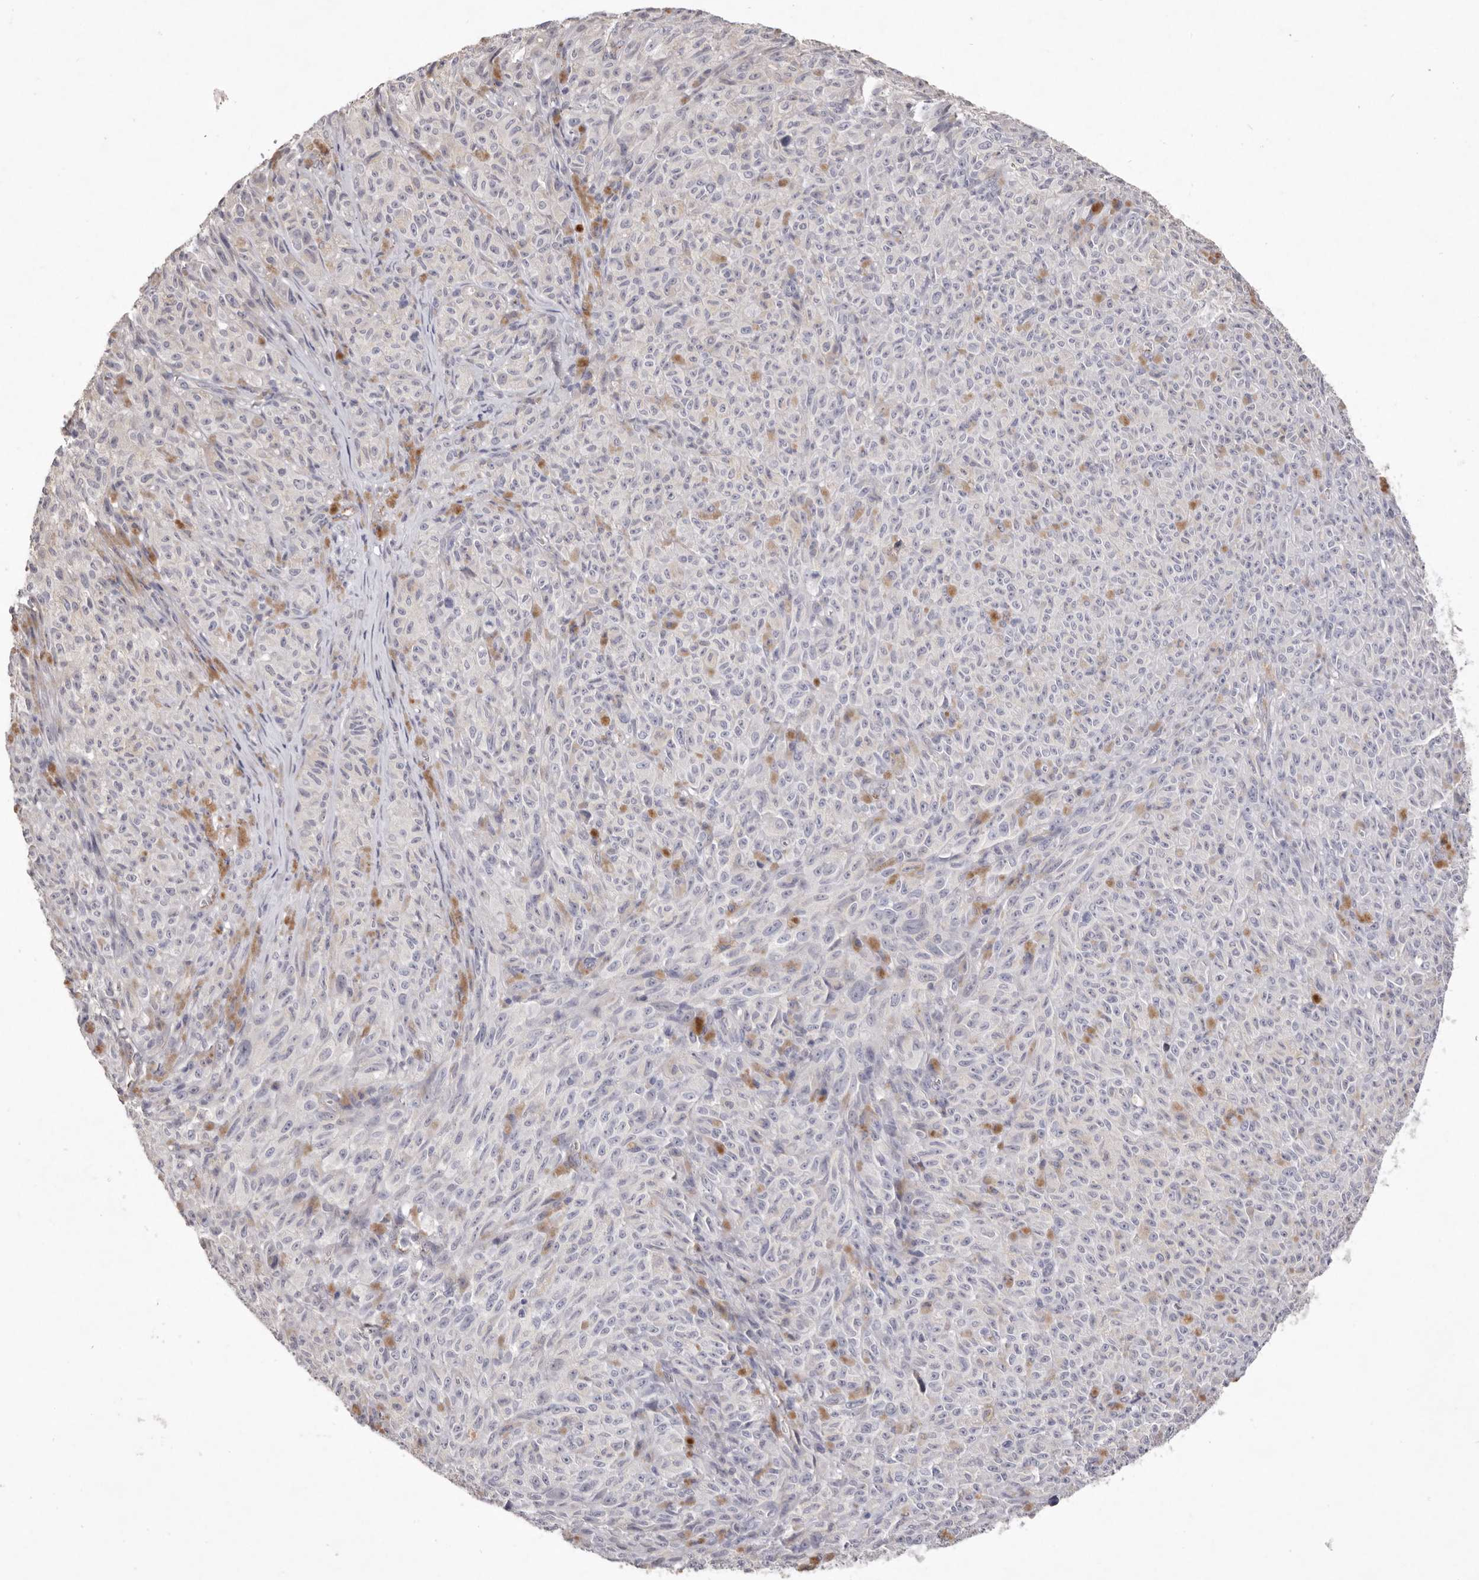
{"staining": {"intensity": "negative", "quantity": "none", "location": "none"}, "tissue": "melanoma", "cell_type": "Tumor cells", "image_type": "cancer", "snomed": [{"axis": "morphology", "description": "Malignant melanoma, NOS"}, {"axis": "topography", "description": "Skin"}], "caption": "IHC of human malignant melanoma displays no expression in tumor cells.", "gene": "ZYG11B", "patient": {"sex": "female", "age": 82}}